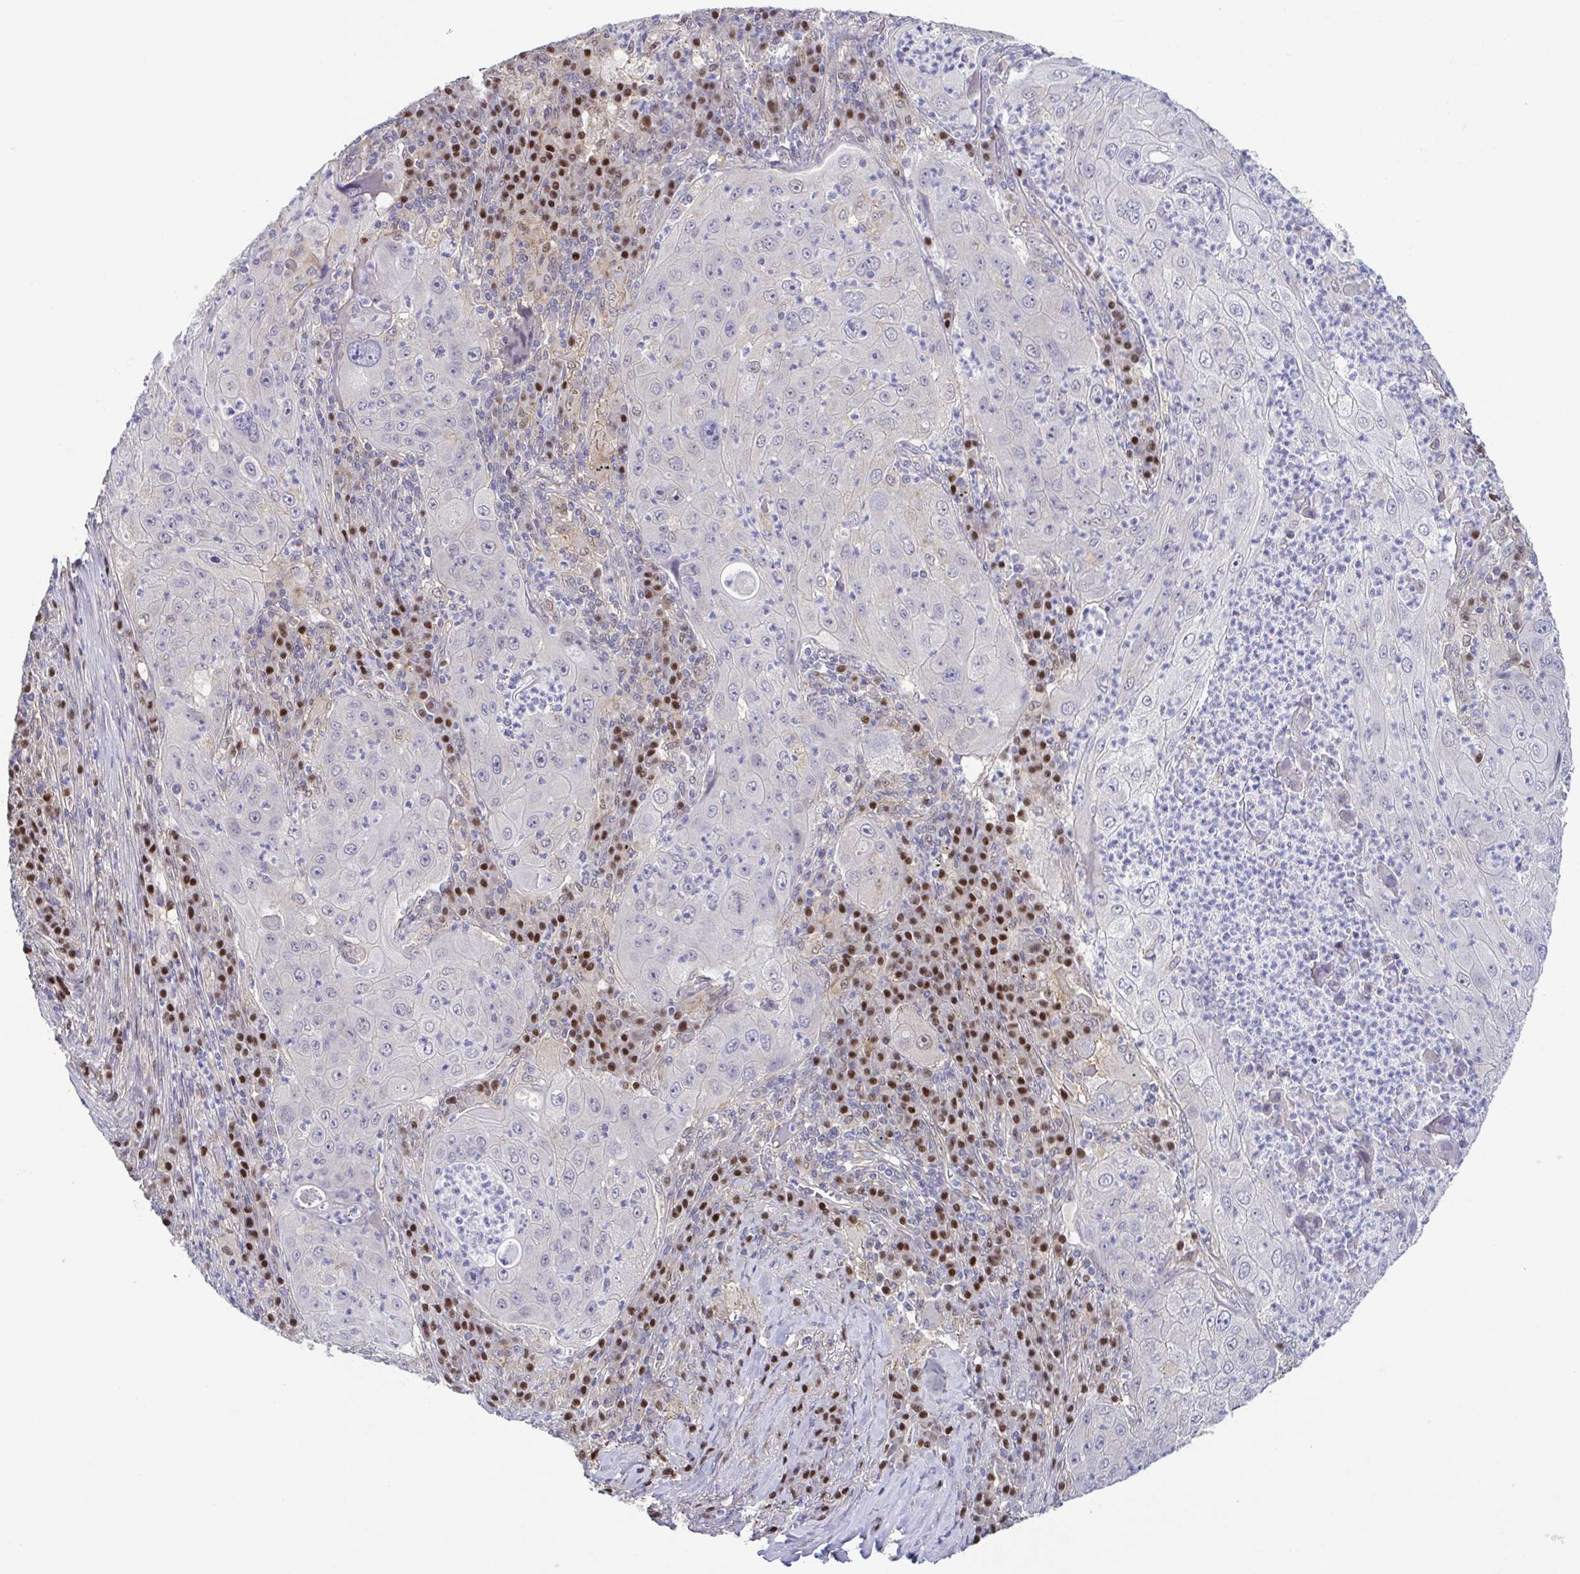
{"staining": {"intensity": "negative", "quantity": "none", "location": "none"}, "tissue": "lung cancer", "cell_type": "Tumor cells", "image_type": "cancer", "snomed": [{"axis": "morphology", "description": "Squamous cell carcinoma, NOS"}, {"axis": "topography", "description": "Lung"}], "caption": "This is a histopathology image of IHC staining of lung cancer, which shows no positivity in tumor cells.", "gene": "UBE2Q1", "patient": {"sex": "female", "age": 59}}